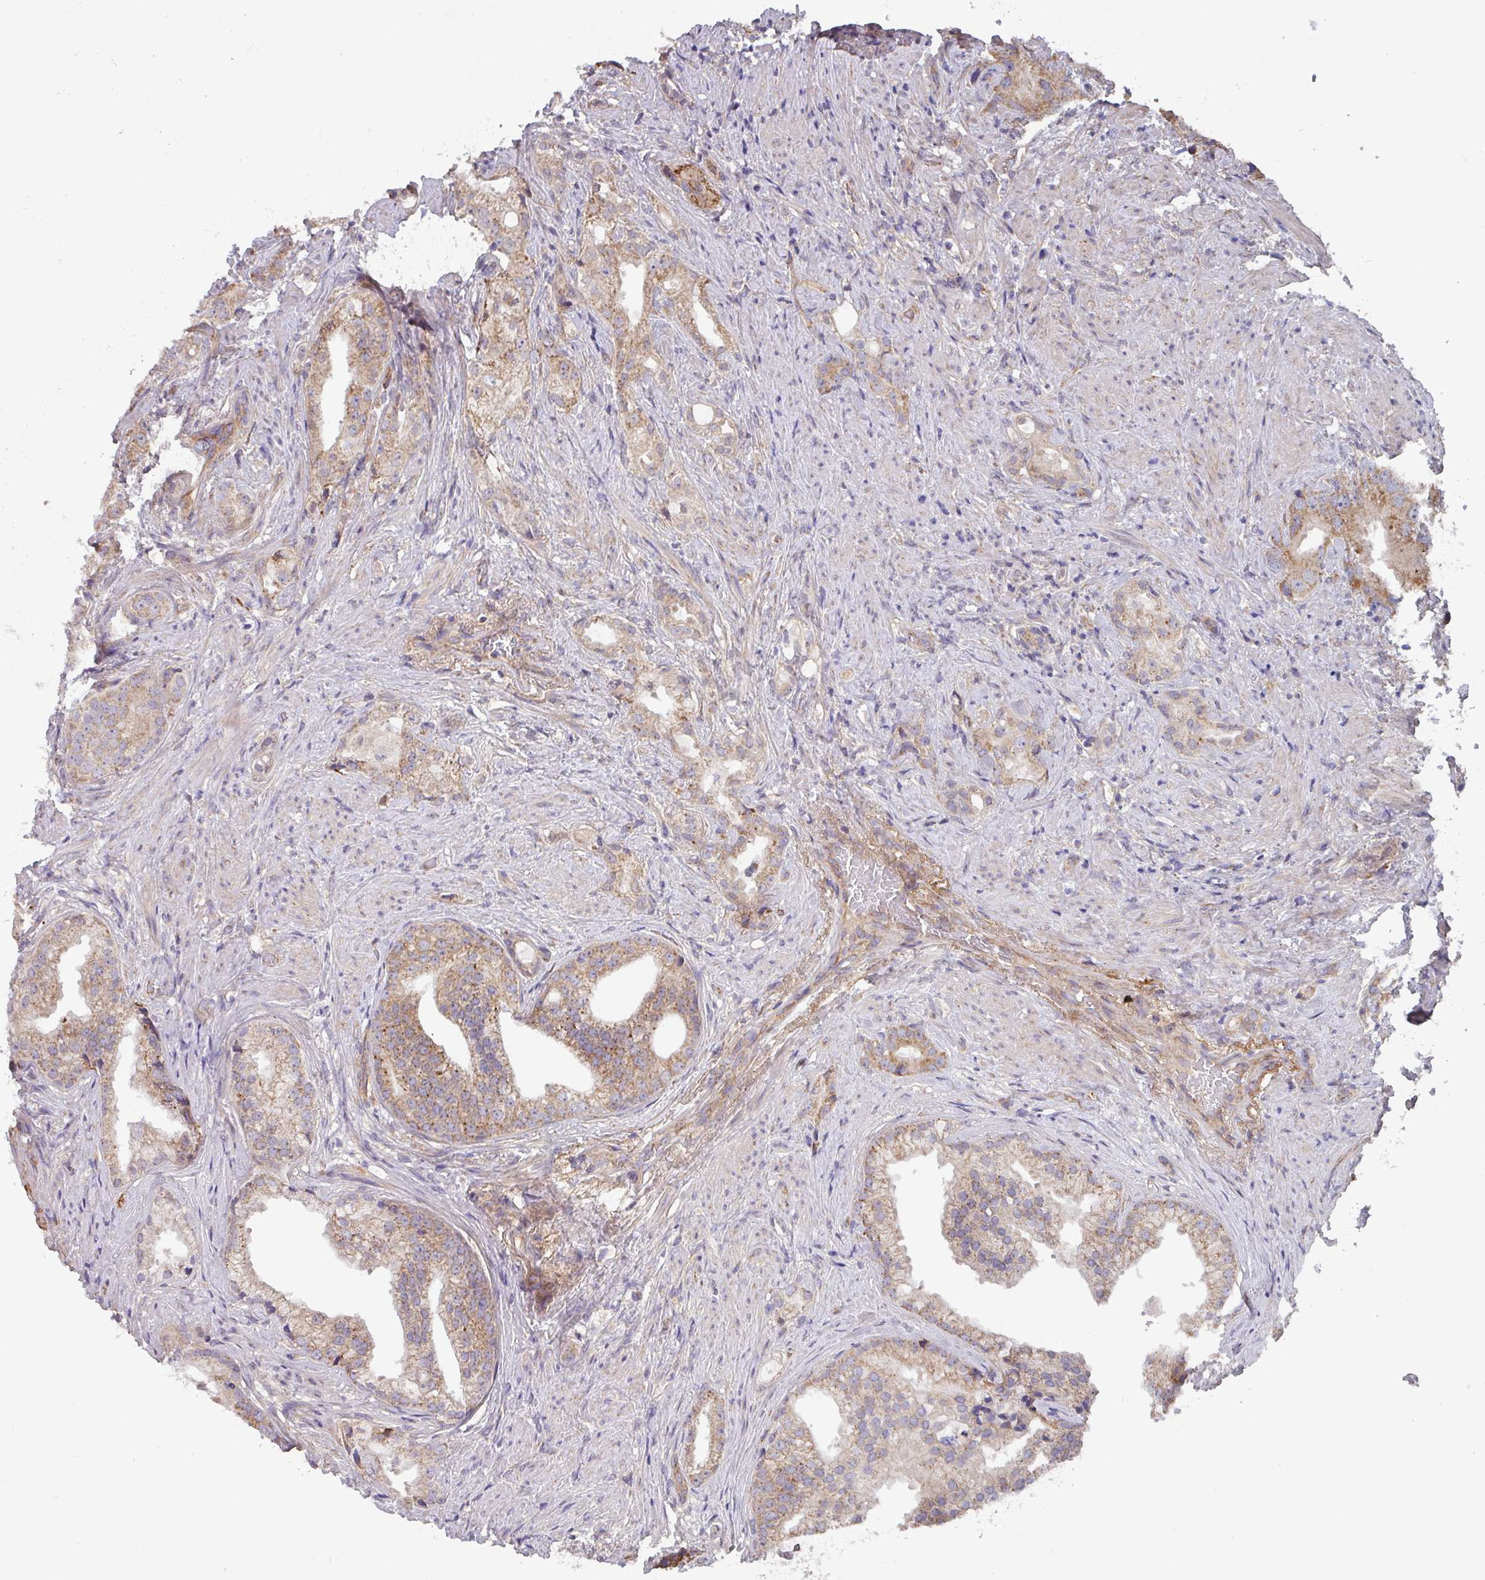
{"staining": {"intensity": "moderate", "quantity": ">75%", "location": "cytoplasmic/membranous"}, "tissue": "prostate cancer", "cell_type": "Tumor cells", "image_type": "cancer", "snomed": [{"axis": "morphology", "description": "Adenocarcinoma, Low grade"}, {"axis": "topography", "description": "Prostate"}], "caption": "Human prostate adenocarcinoma (low-grade) stained with a brown dye demonstrates moderate cytoplasmic/membranous positive staining in about >75% of tumor cells.", "gene": "DCAF12L2", "patient": {"sex": "male", "age": 71}}